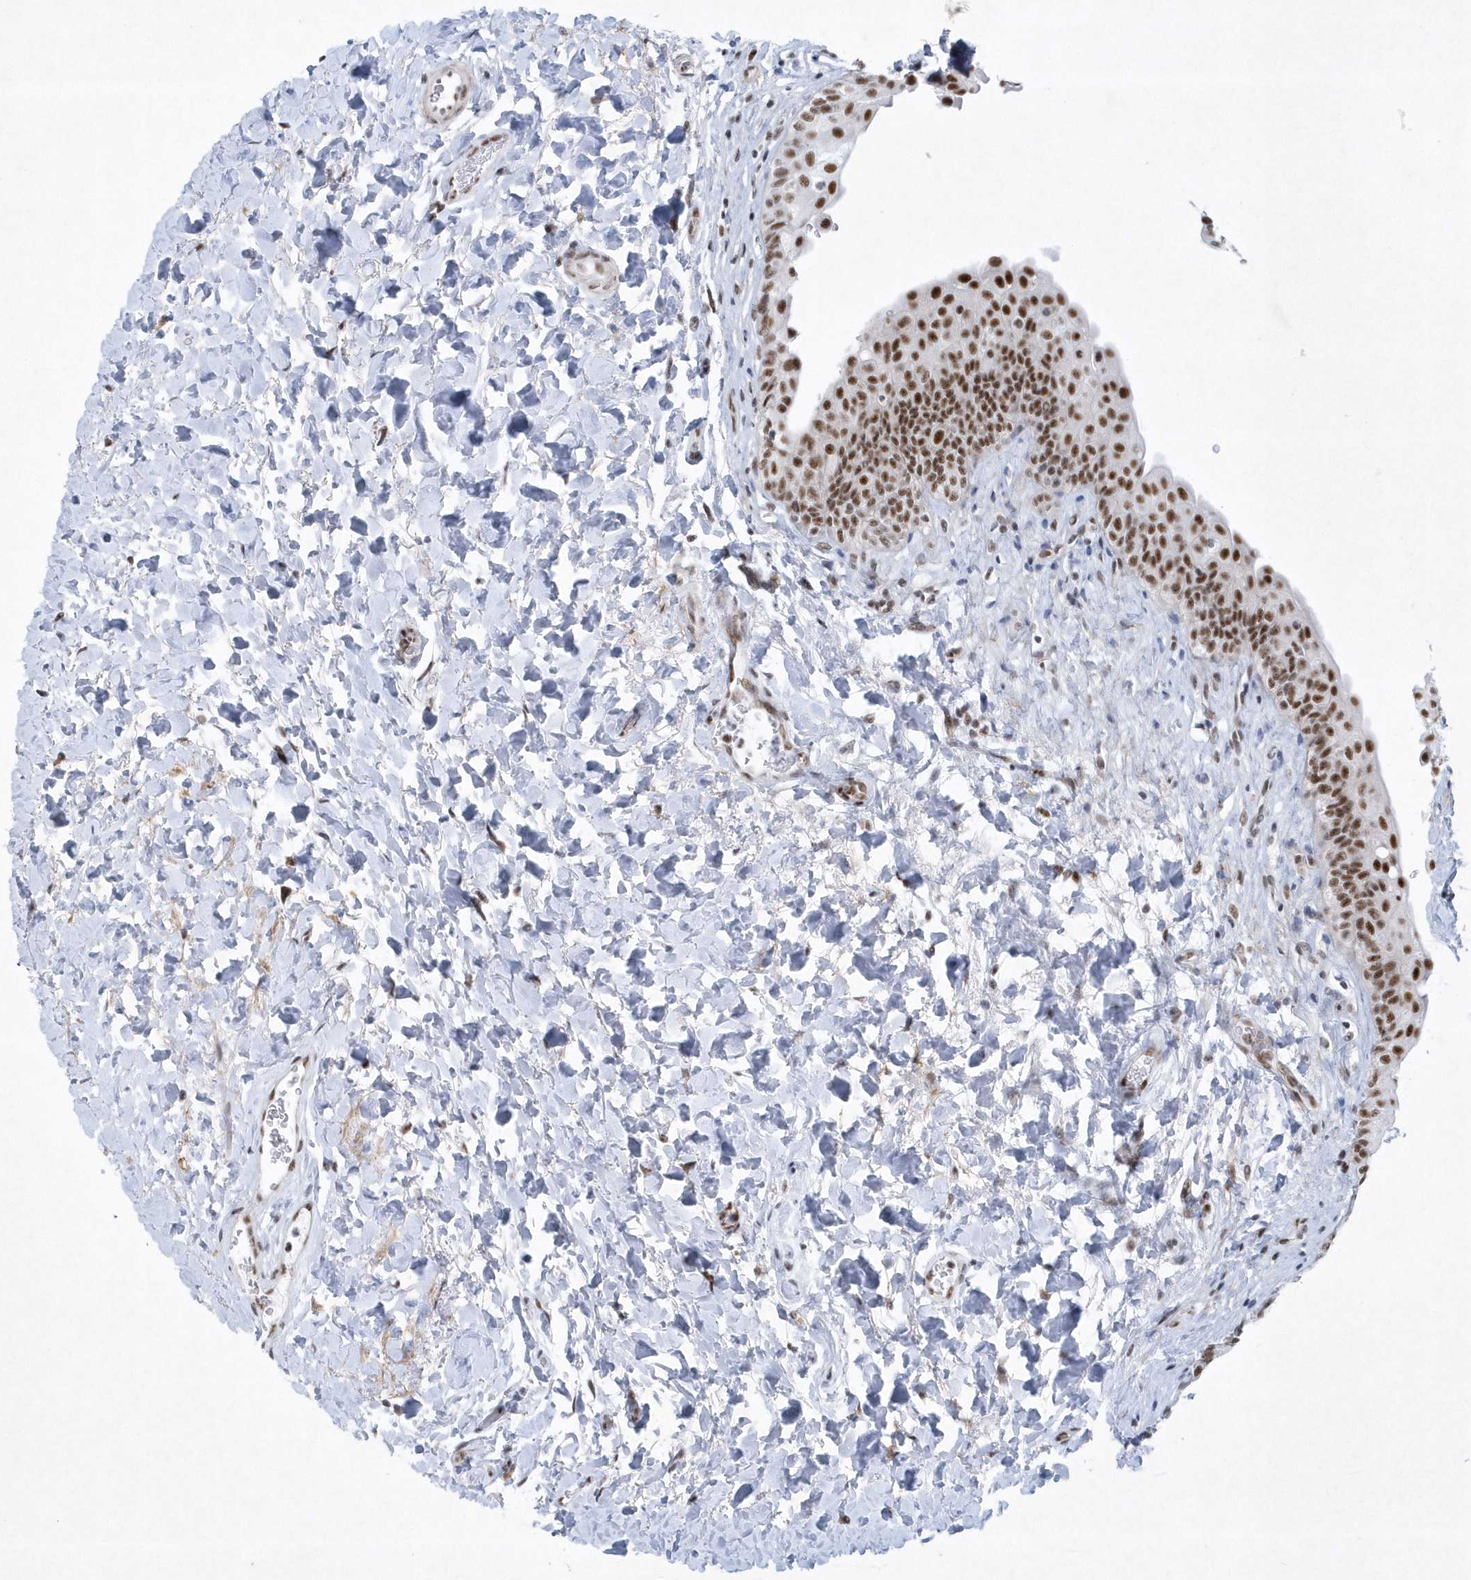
{"staining": {"intensity": "strong", "quantity": ">75%", "location": "nuclear"}, "tissue": "urinary bladder", "cell_type": "Urothelial cells", "image_type": "normal", "snomed": [{"axis": "morphology", "description": "Normal tissue, NOS"}, {"axis": "topography", "description": "Urinary bladder"}], "caption": "Urinary bladder stained with IHC displays strong nuclear positivity in approximately >75% of urothelial cells.", "gene": "DCLRE1A", "patient": {"sex": "male", "age": 83}}